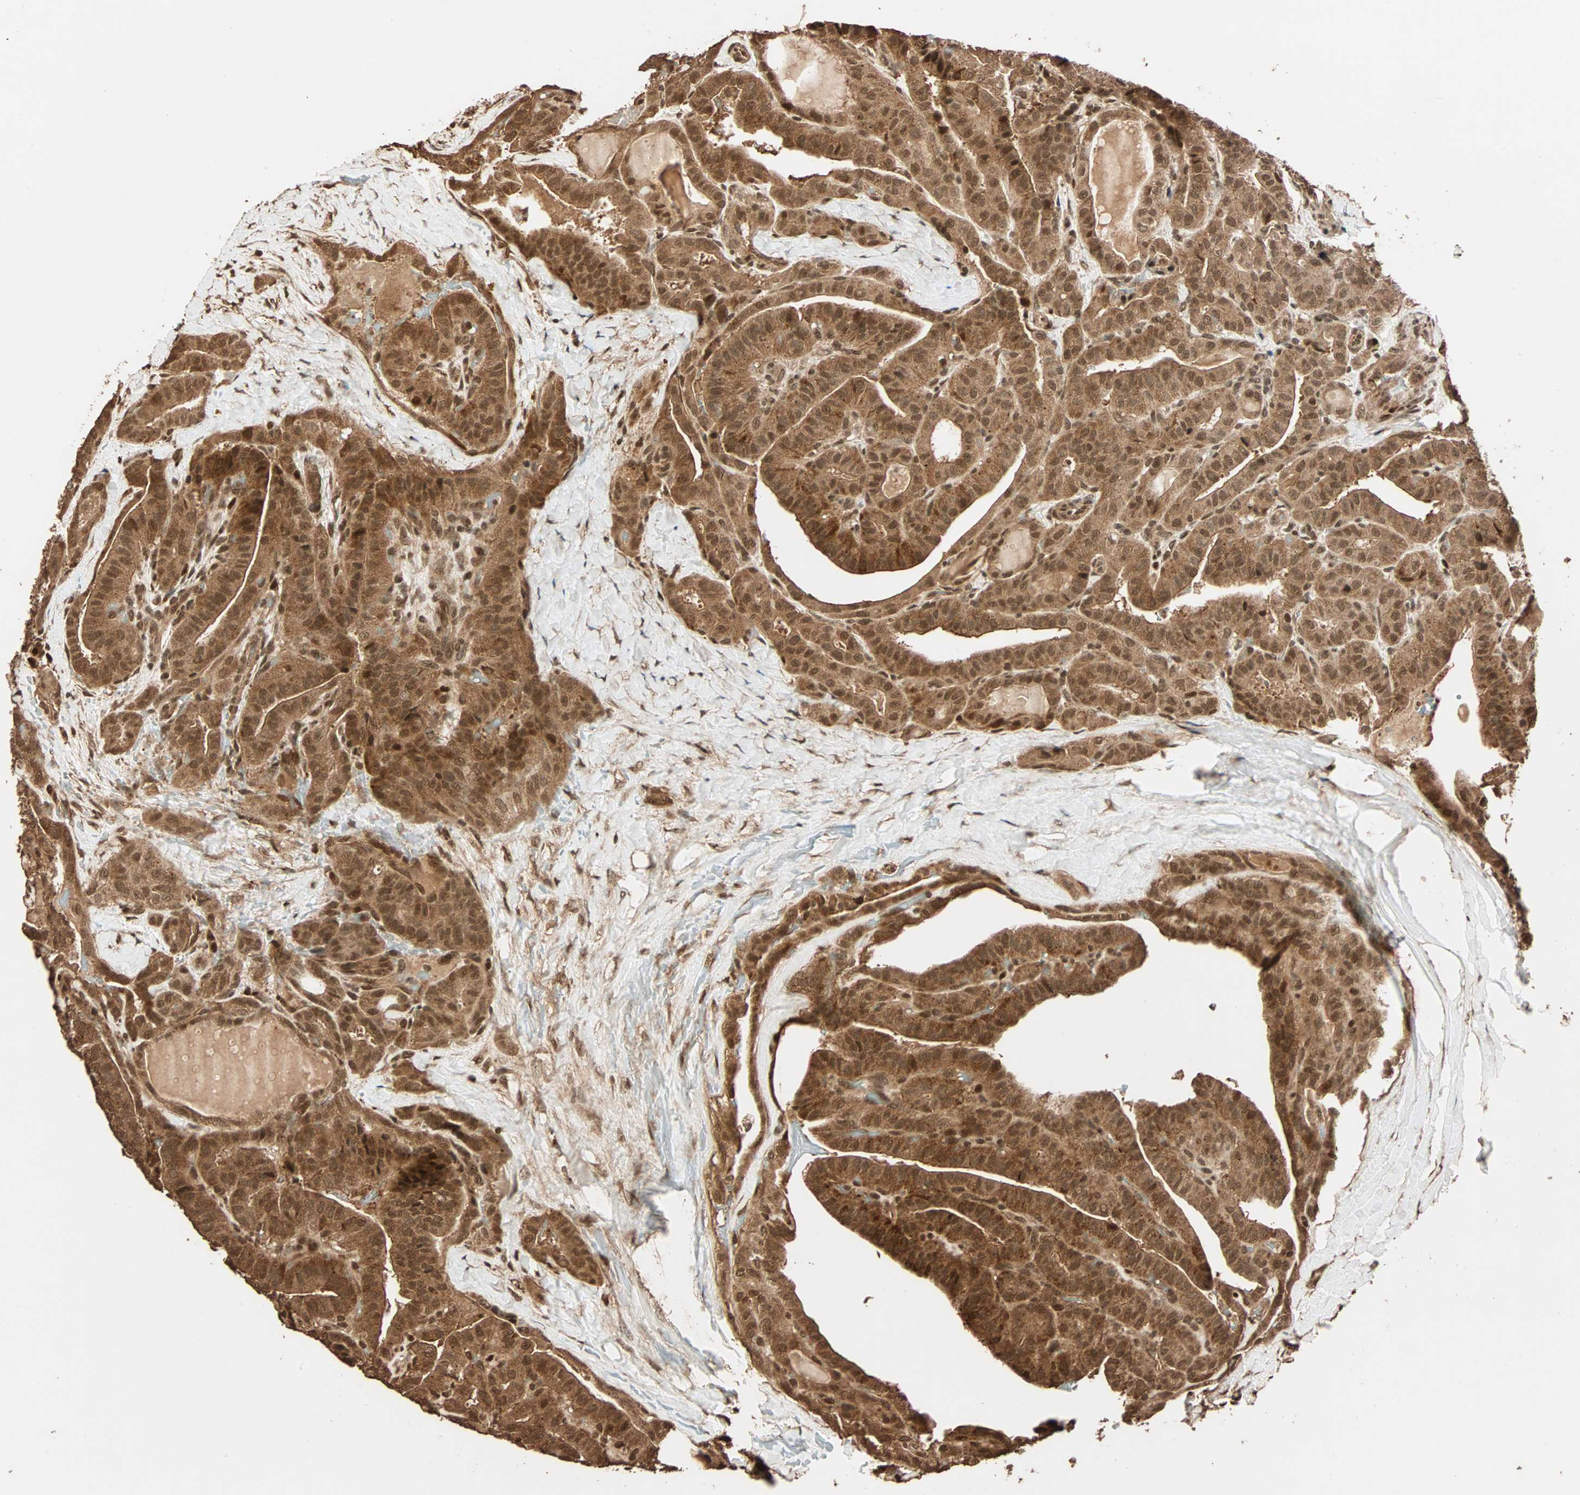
{"staining": {"intensity": "moderate", "quantity": ">75%", "location": "cytoplasmic/membranous,nuclear"}, "tissue": "thyroid cancer", "cell_type": "Tumor cells", "image_type": "cancer", "snomed": [{"axis": "morphology", "description": "Papillary adenocarcinoma, NOS"}, {"axis": "topography", "description": "Thyroid gland"}], "caption": "The micrograph displays staining of thyroid papillary adenocarcinoma, revealing moderate cytoplasmic/membranous and nuclear protein positivity (brown color) within tumor cells. The staining is performed using DAB brown chromogen to label protein expression. The nuclei are counter-stained blue using hematoxylin.", "gene": "ALKBH5", "patient": {"sex": "male", "age": 77}}